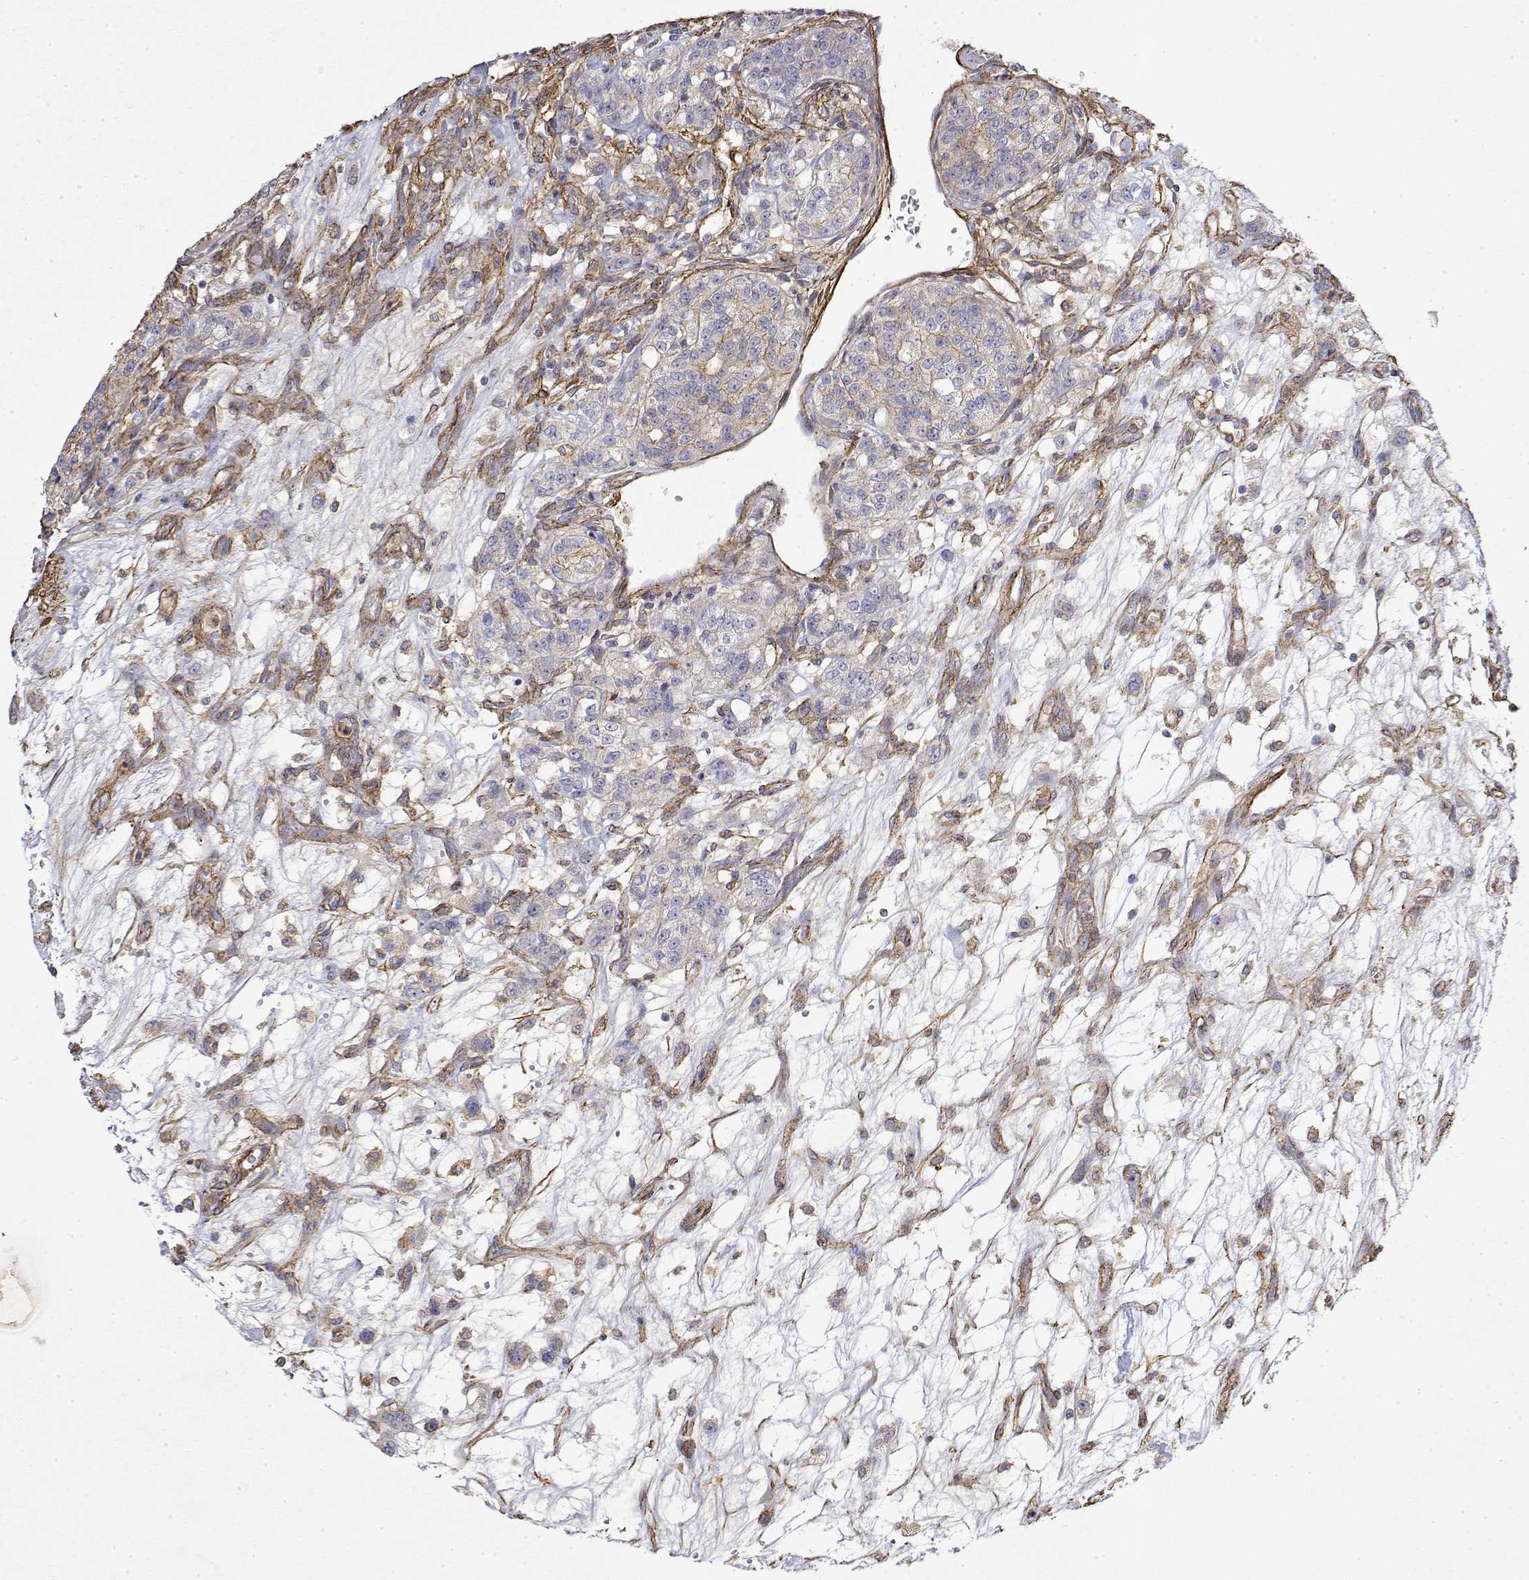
{"staining": {"intensity": "weak", "quantity": "<25%", "location": "cytoplasmic/membranous"}, "tissue": "renal cancer", "cell_type": "Tumor cells", "image_type": "cancer", "snomed": [{"axis": "morphology", "description": "Adenocarcinoma, NOS"}, {"axis": "topography", "description": "Kidney"}], "caption": "DAB (3,3'-diaminobenzidine) immunohistochemical staining of human adenocarcinoma (renal) shows no significant staining in tumor cells.", "gene": "SOWAHD", "patient": {"sex": "female", "age": 63}}